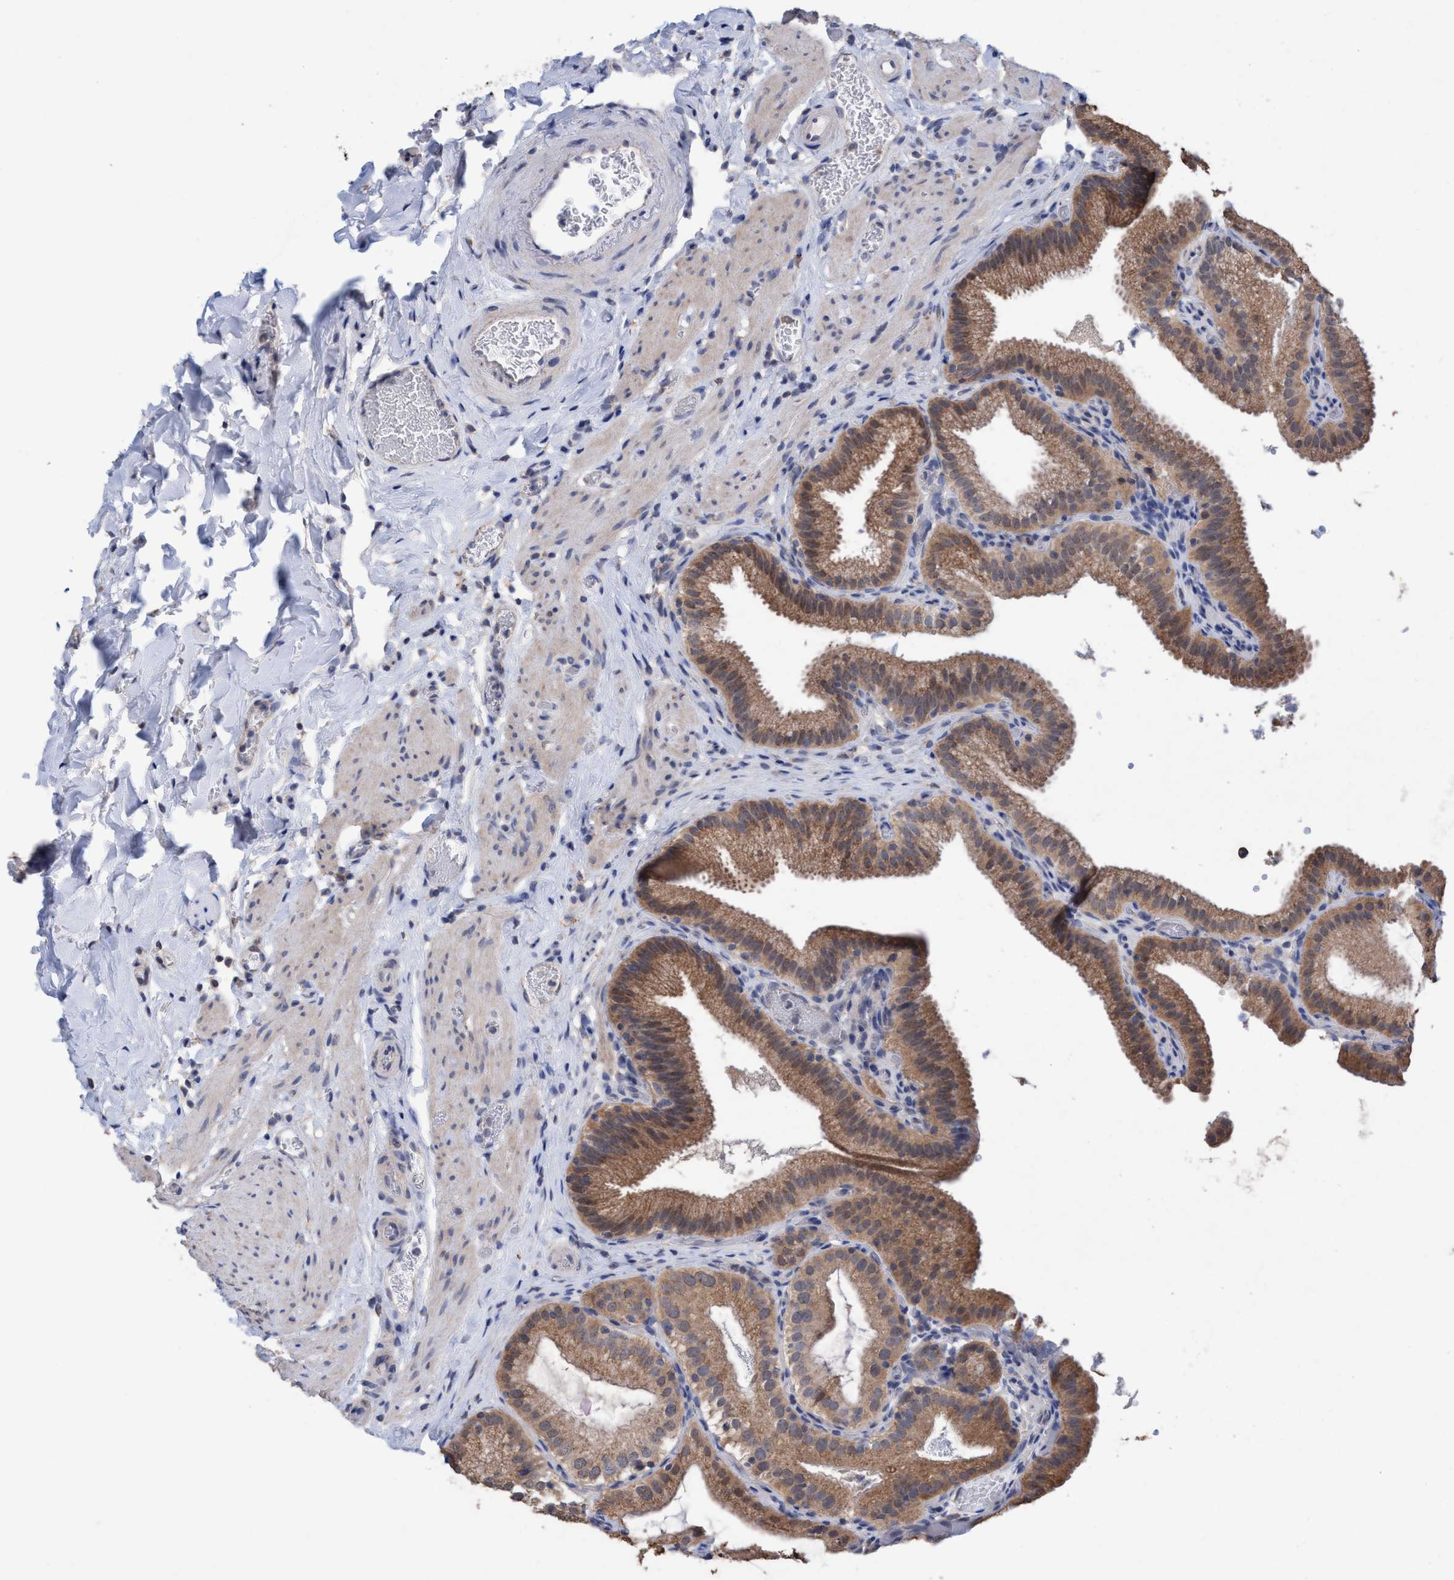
{"staining": {"intensity": "moderate", "quantity": ">75%", "location": "cytoplasmic/membranous"}, "tissue": "gallbladder", "cell_type": "Glandular cells", "image_type": "normal", "snomed": [{"axis": "morphology", "description": "Normal tissue, NOS"}, {"axis": "topography", "description": "Gallbladder"}], "caption": "This photomicrograph shows IHC staining of benign gallbladder, with medium moderate cytoplasmic/membranous expression in about >75% of glandular cells.", "gene": "GLOD4", "patient": {"sex": "male", "age": 54}}